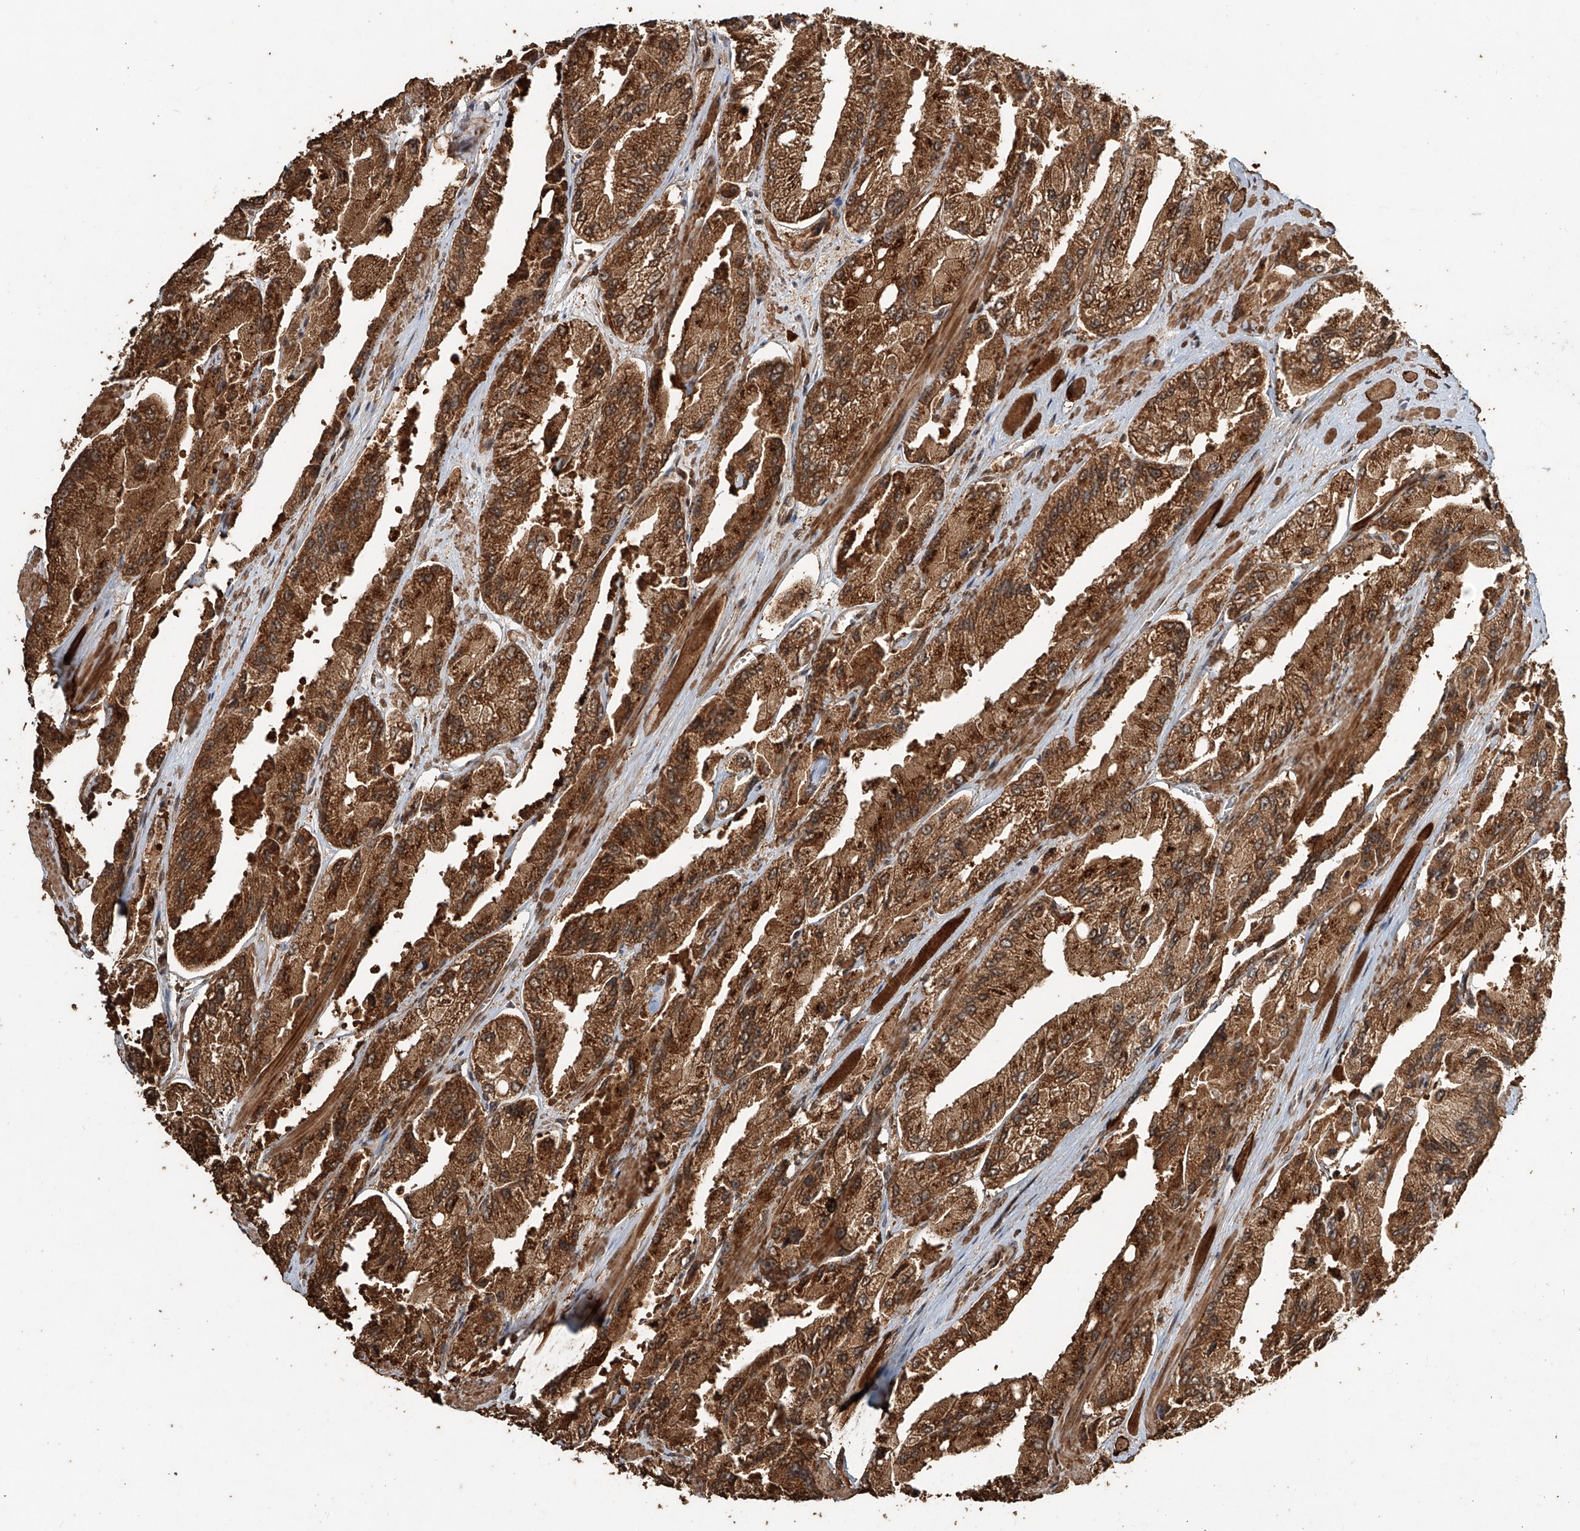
{"staining": {"intensity": "strong", "quantity": ">75%", "location": "cytoplasmic/membranous"}, "tissue": "prostate cancer", "cell_type": "Tumor cells", "image_type": "cancer", "snomed": [{"axis": "morphology", "description": "Adenocarcinoma, High grade"}, {"axis": "topography", "description": "Prostate"}], "caption": "Immunohistochemical staining of prostate cancer (high-grade adenocarcinoma) reveals high levels of strong cytoplasmic/membranous protein positivity in about >75% of tumor cells.", "gene": "ZNF660", "patient": {"sex": "male", "age": 58}}